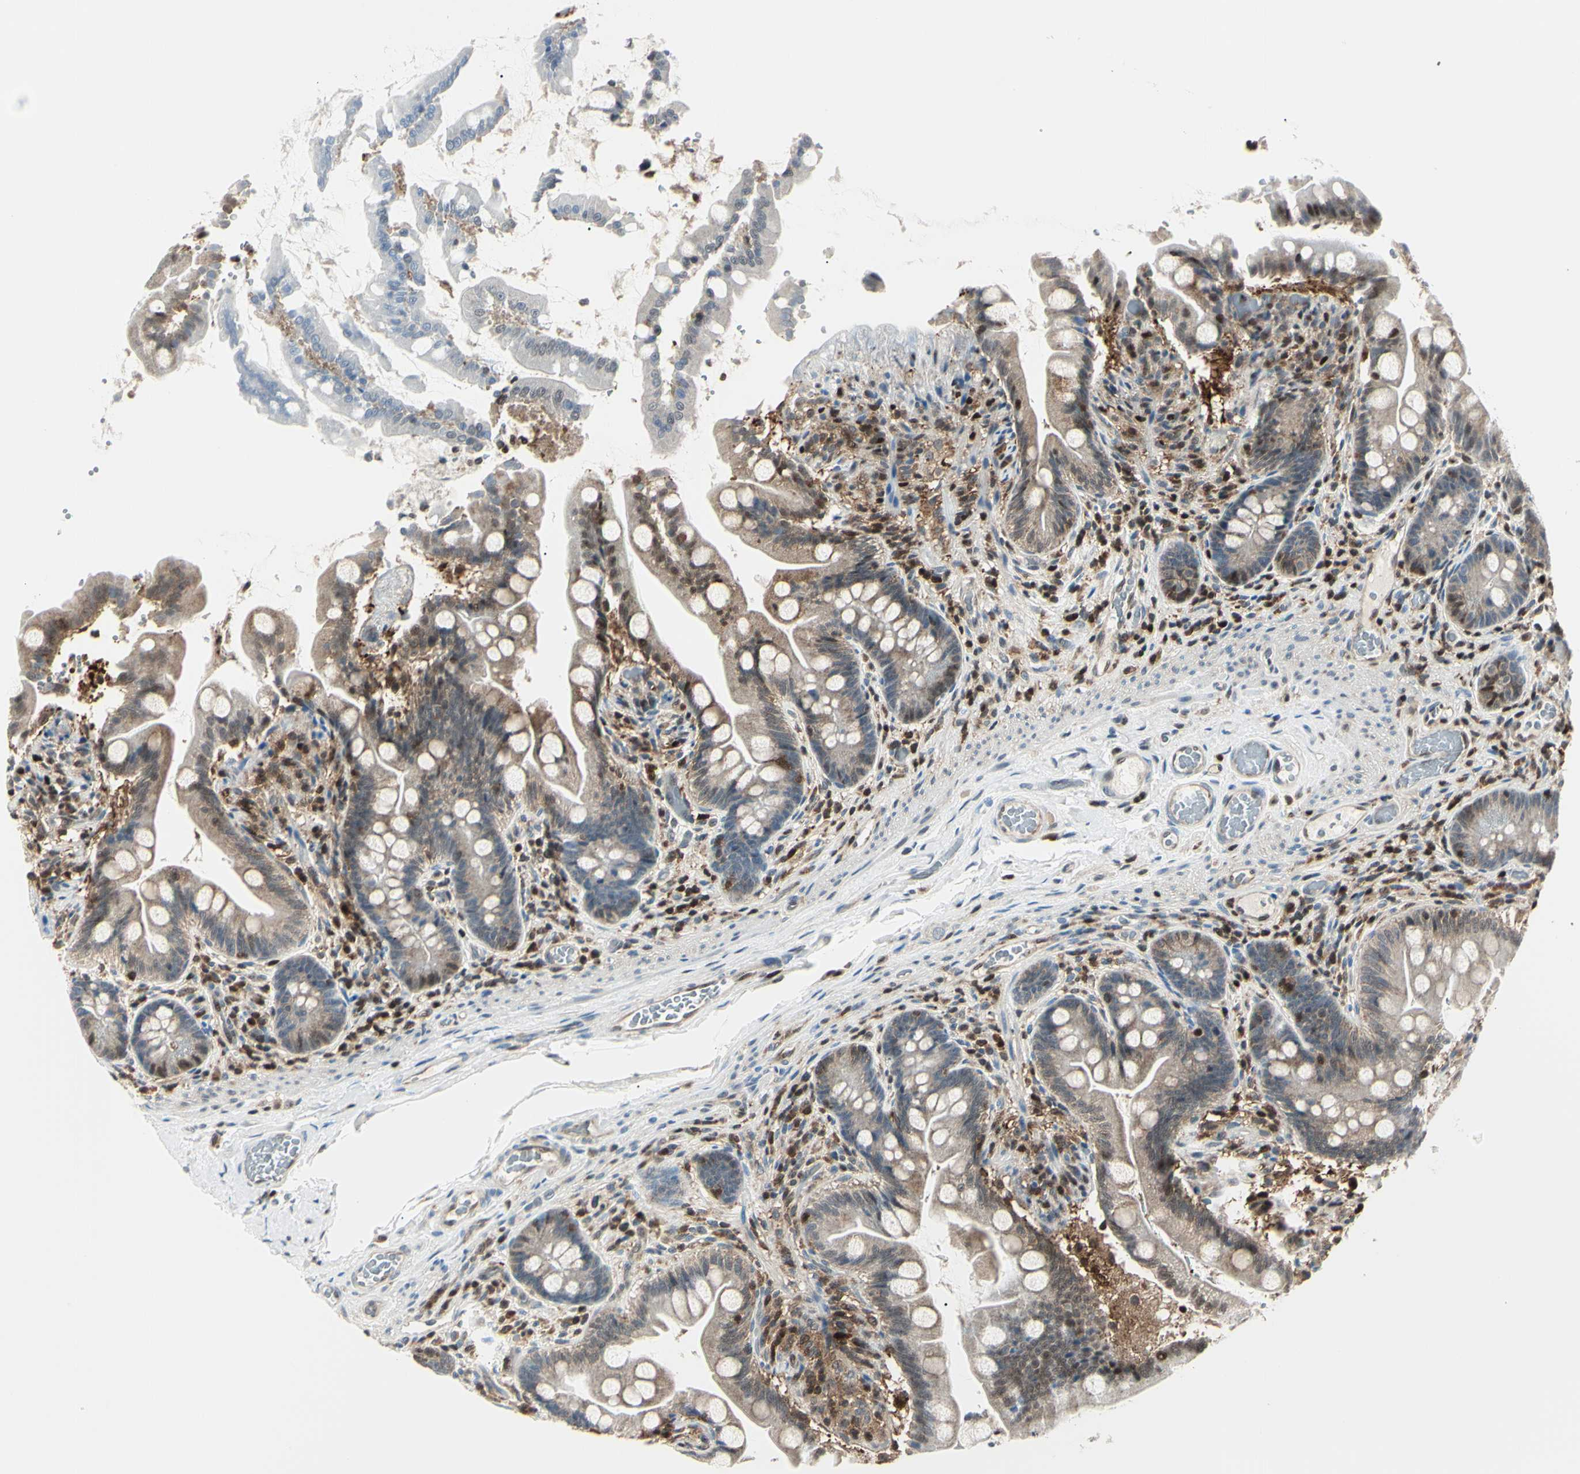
{"staining": {"intensity": "weak", "quantity": "25%-75%", "location": "cytoplasmic/membranous"}, "tissue": "small intestine", "cell_type": "Glandular cells", "image_type": "normal", "snomed": [{"axis": "morphology", "description": "Normal tissue, NOS"}, {"axis": "topography", "description": "Small intestine"}], "caption": "Weak cytoplasmic/membranous protein positivity is appreciated in approximately 25%-75% of glandular cells in small intestine. Immunohistochemistry stains the protein in brown and the nuclei are stained blue.", "gene": "PGK1", "patient": {"sex": "female", "age": 56}}